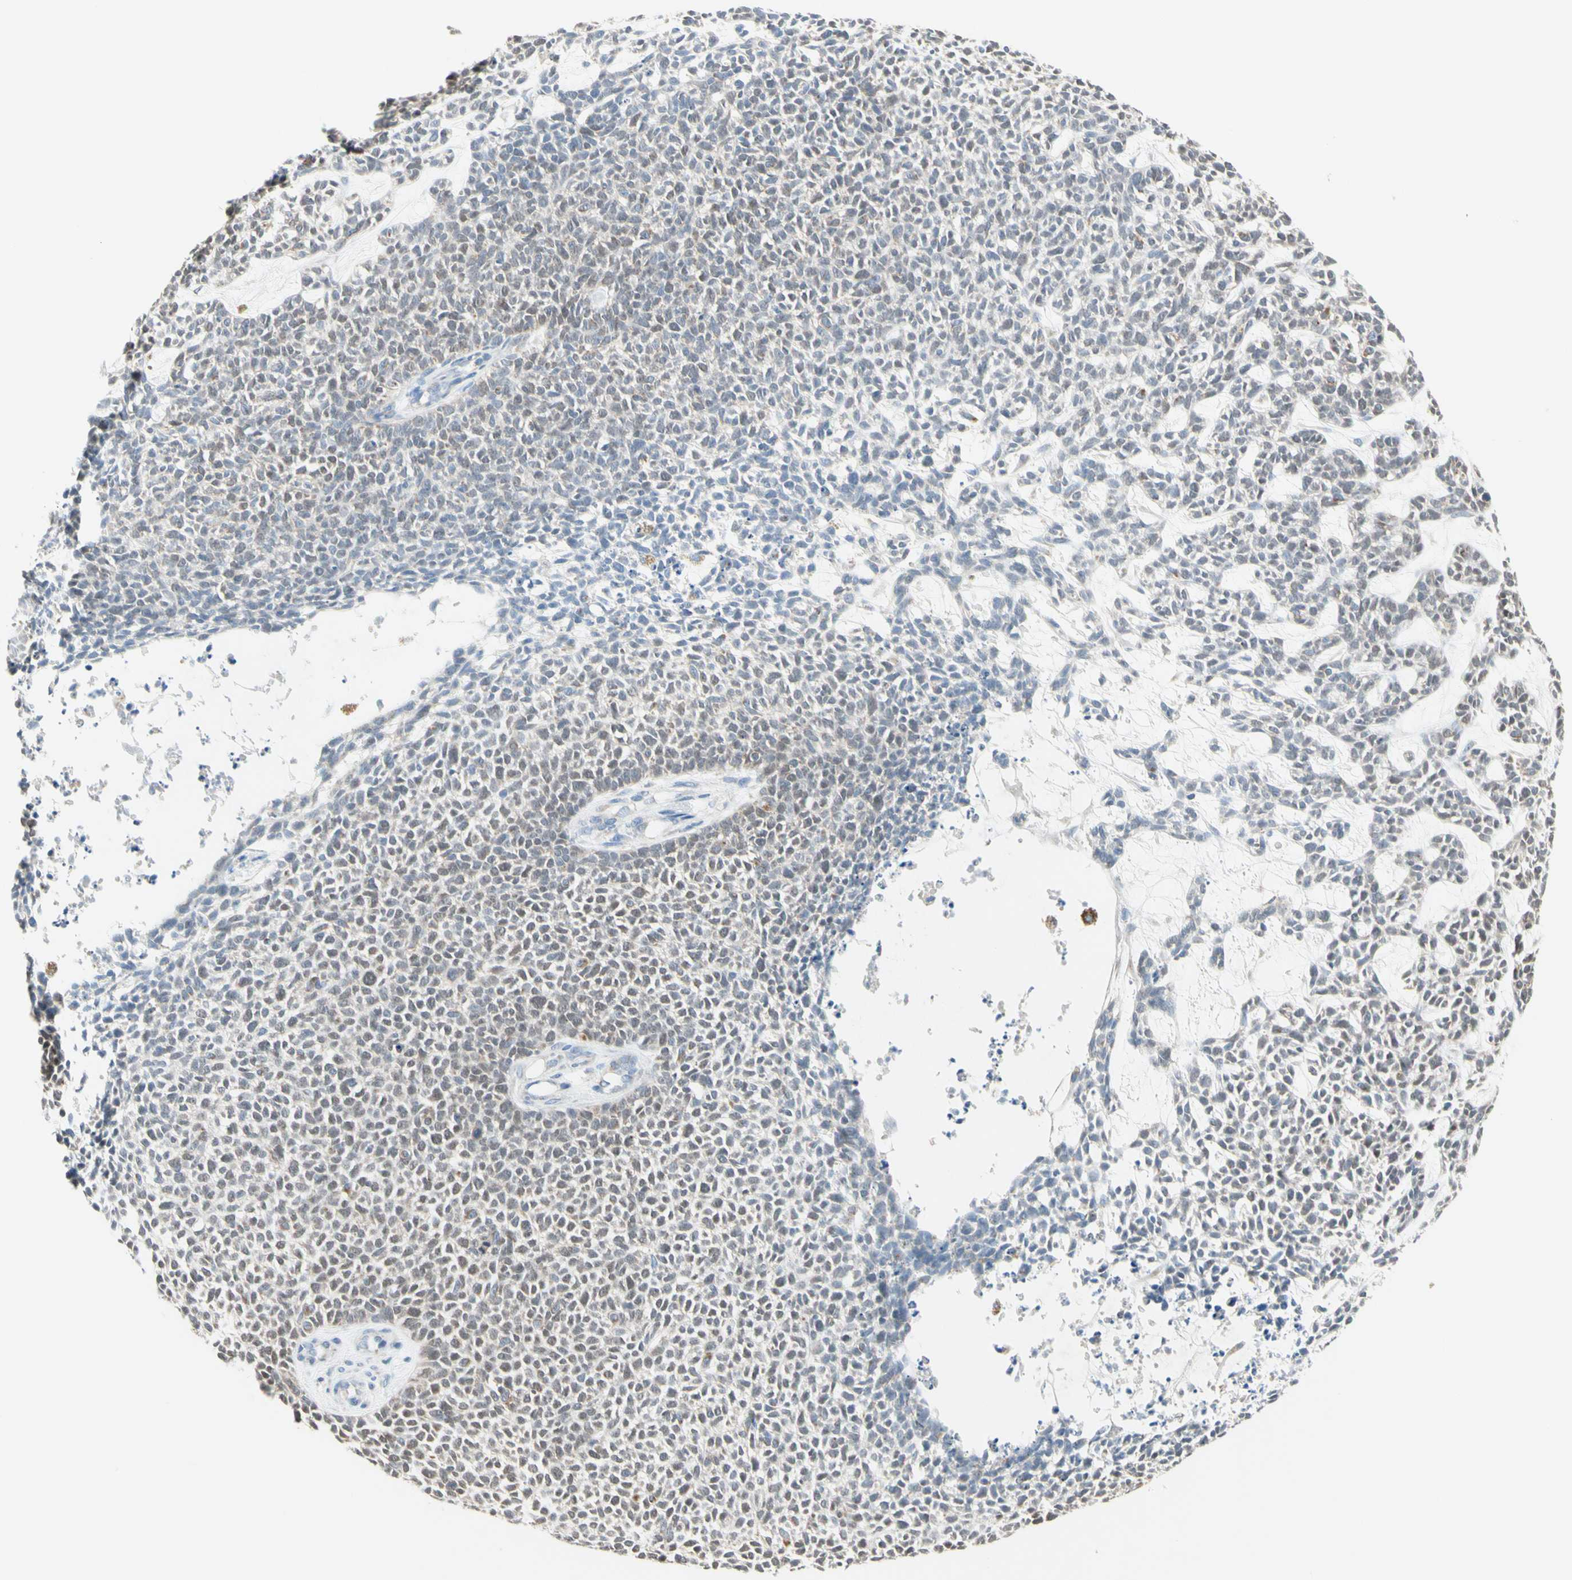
{"staining": {"intensity": "weak", "quantity": "25%-75%", "location": "cytoplasmic/membranous"}, "tissue": "skin cancer", "cell_type": "Tumor cells", "image_type": "cancer", "snomed": [{"axis": "morphology", "description": "Basal cell carcinoma"}, {"axis": "topography", "description": "Skin"}], "caption": "Approximately 25%-75% of tumor cells in human skin basal cell carcinoma reveal weak cytoplasmic/membranous protein positivity as visualized by brown immunohistochemical staining.", "gene": "MFF", "patient": {"sex": "female", "age": 84}}